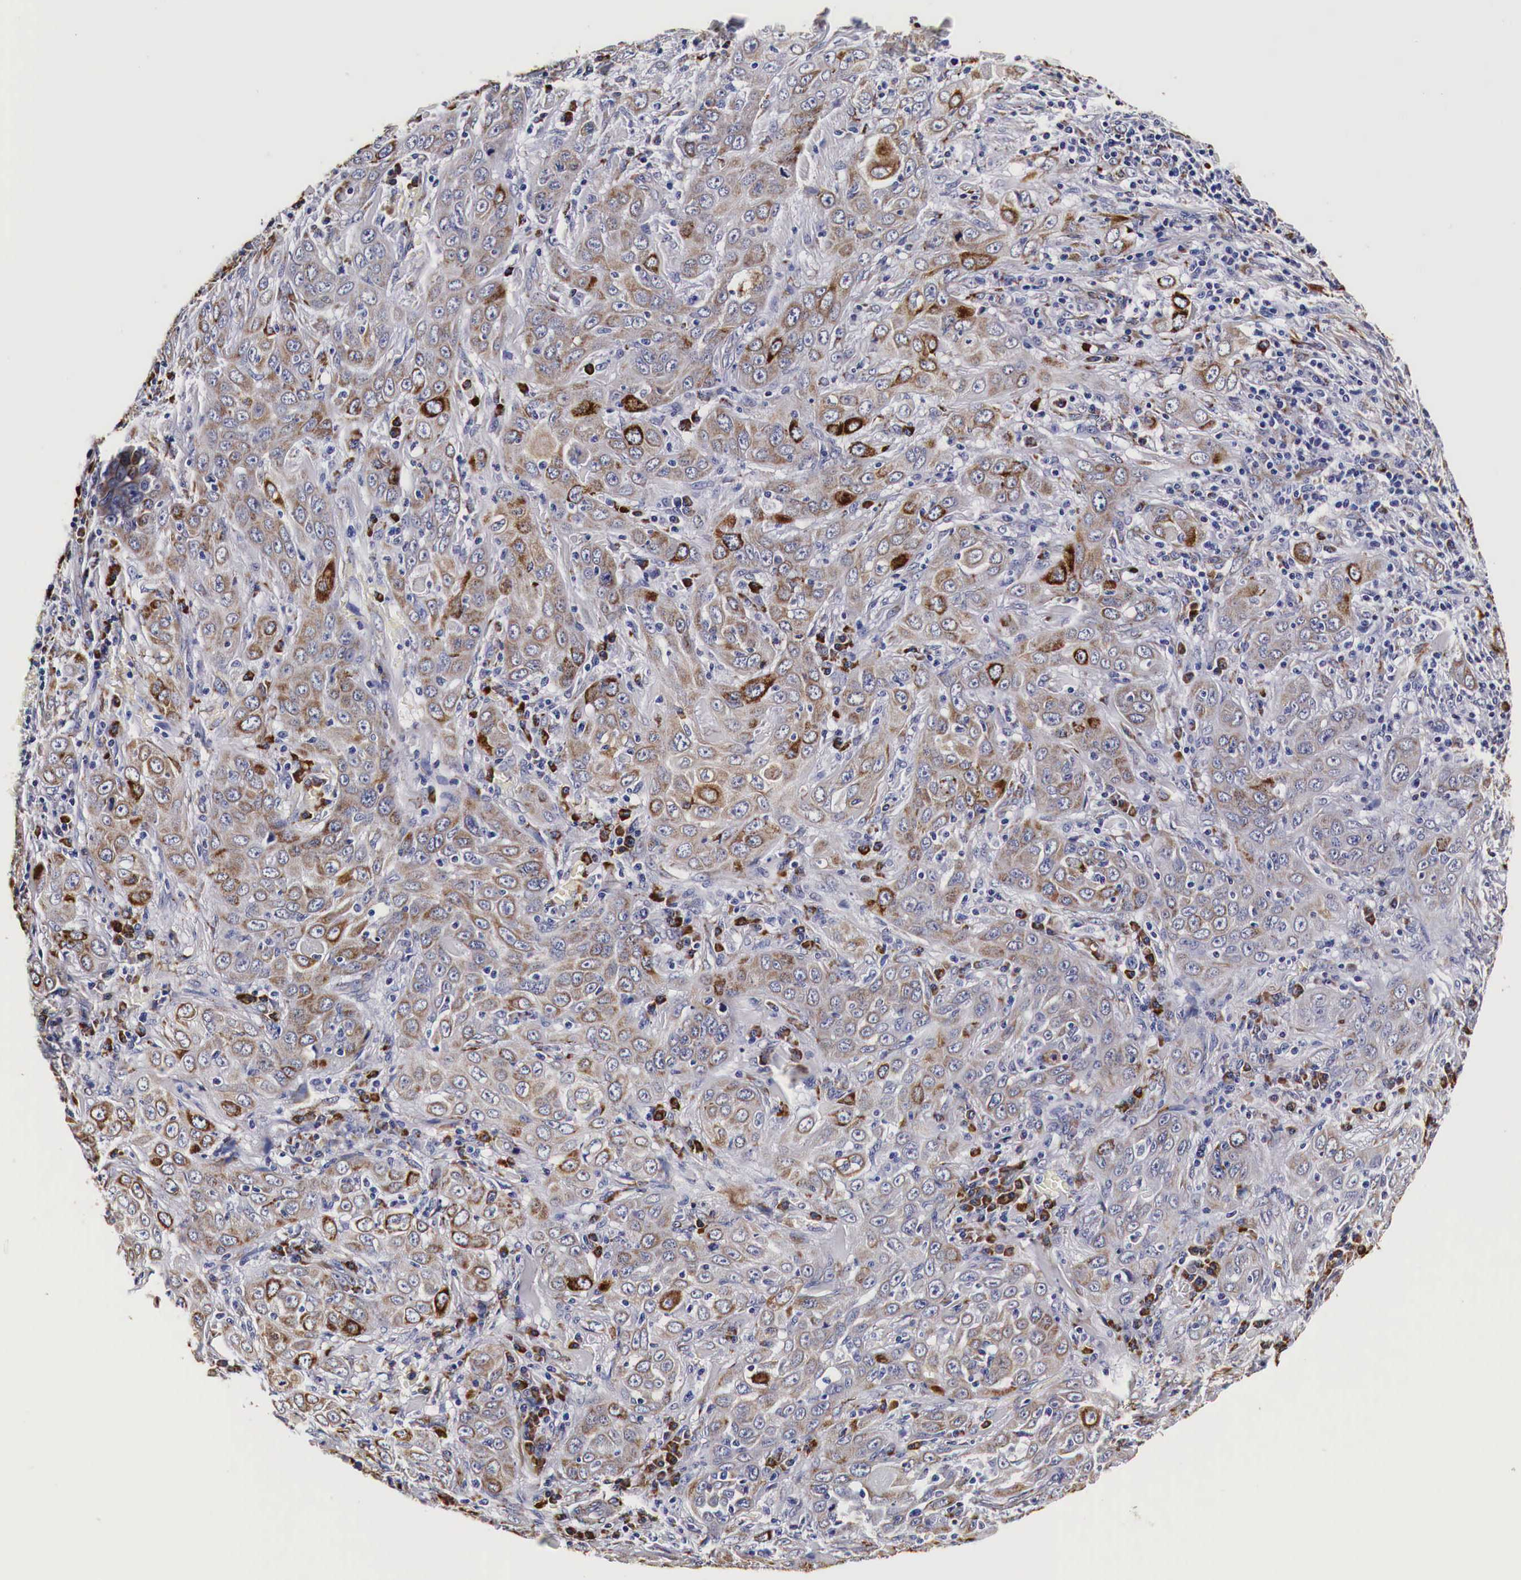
{"staining": {"intensity": "strong", "quantity": "25%-75%", "location": "cytoplasmic/membranous"}, "tissue": "skin cancer", "cell_type": "Tumor cells", "image_type": "cancer", "snomed": [{"axis": "morphology", "description": "Squamous cell carcinoma, NOS"}, {"axis": "topography", "description": "Skin"}], "caption": "Tumor cells demonstrate high levels of strong cytoplasmic/membranous positivity in about 25%-75% of cells in human skin cancer.", "gene": "CKAP4", "patient": {"sex": "male", "age": 84}}